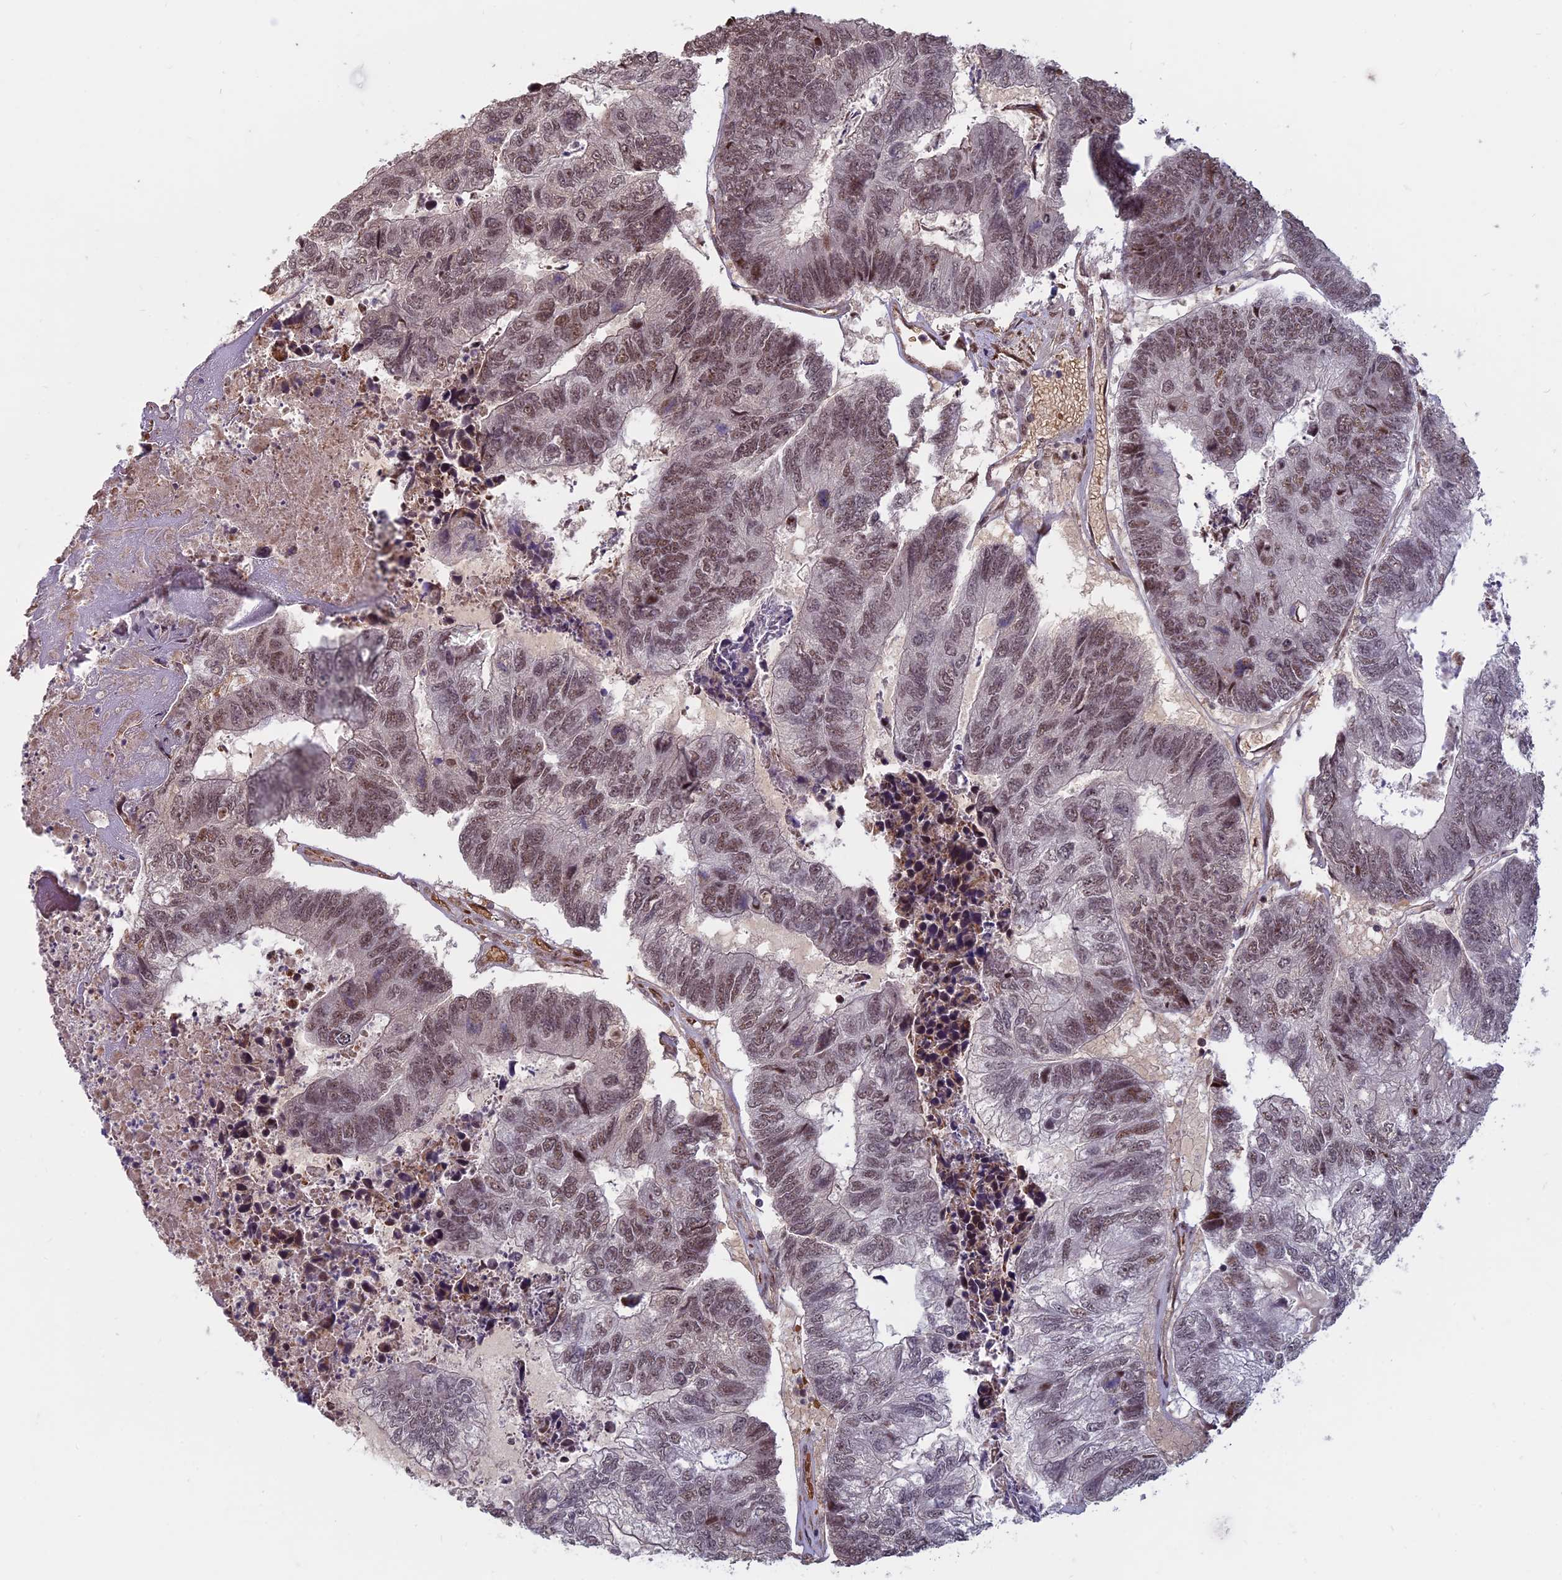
{"staining": {"intensity": "moderate", "quantity": "25%-75%", "location": "nuclear"}, "tissue": "colorectal cancer", "cell_type": "Tumor cells", "image_type": "cancer", "snomed": [{"axis": "morphology", "description": "Adenocarcinoma, NOS"}, {"axis": "topography", "description": "Colon"}], "caption": "The immunohistochemical stain shows moderate nuclear expression in tumor cells of colorectal adenocarcinoma tissue. (brown staining indicates protein expression, while blue staining denotes nuclei).", "gene": "MFAP1", "patient": {"sex": "female", "age": 67}}